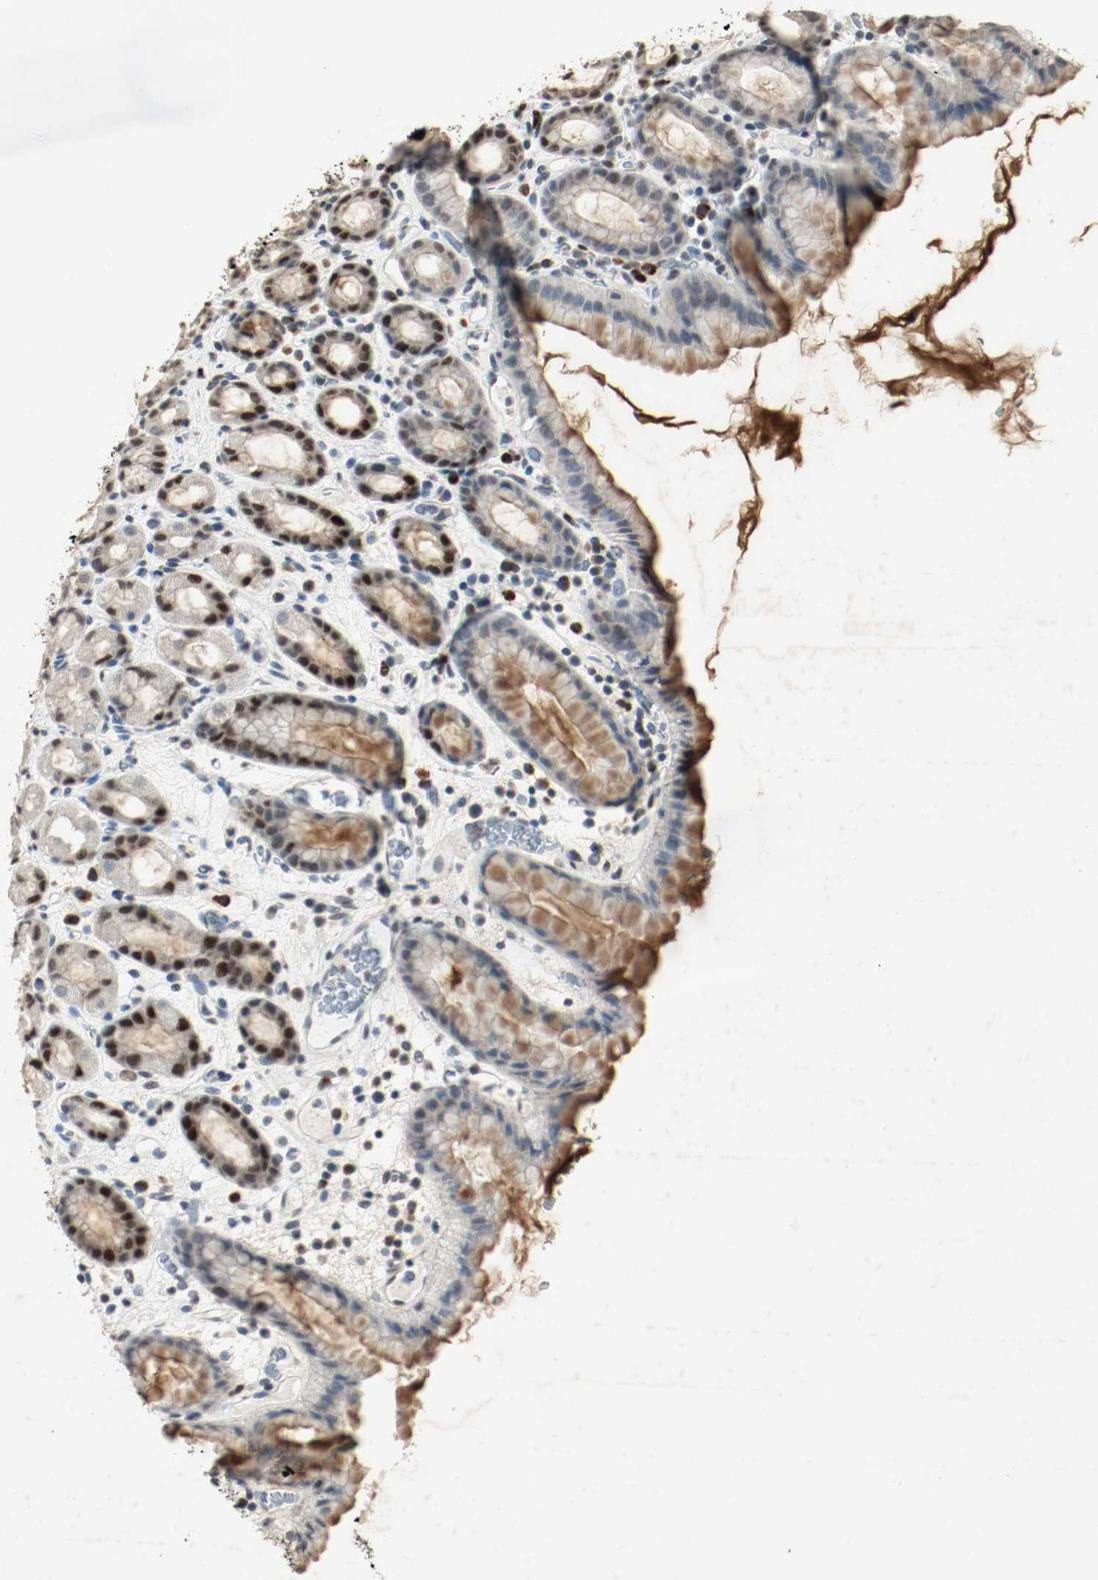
{"staining": {"intensity": "moderate", "quantity": "25%-75%", "location": "cytoplasmic/membranous,nuclear"}, "tissue": "stomach", "cell_type": "Glandular cells", "image_type": "normal", "snomed": [{"axis": "morphology", "description": "Normal tissue, NOS"}, {"axis": "topography", "description": "Stomach, upper"}], "caption": "Immunohistochemistry (IHC) of normal human stomach displays medium levels of moderate cytoplasmic/membranous,nuclear expression in about 25%-75% of glandular cells. (DAB = brown stain, brightfield microscopy at high magnification).", "gene": "DNMT1", "patient": {"sex": "male", "age": 68}}